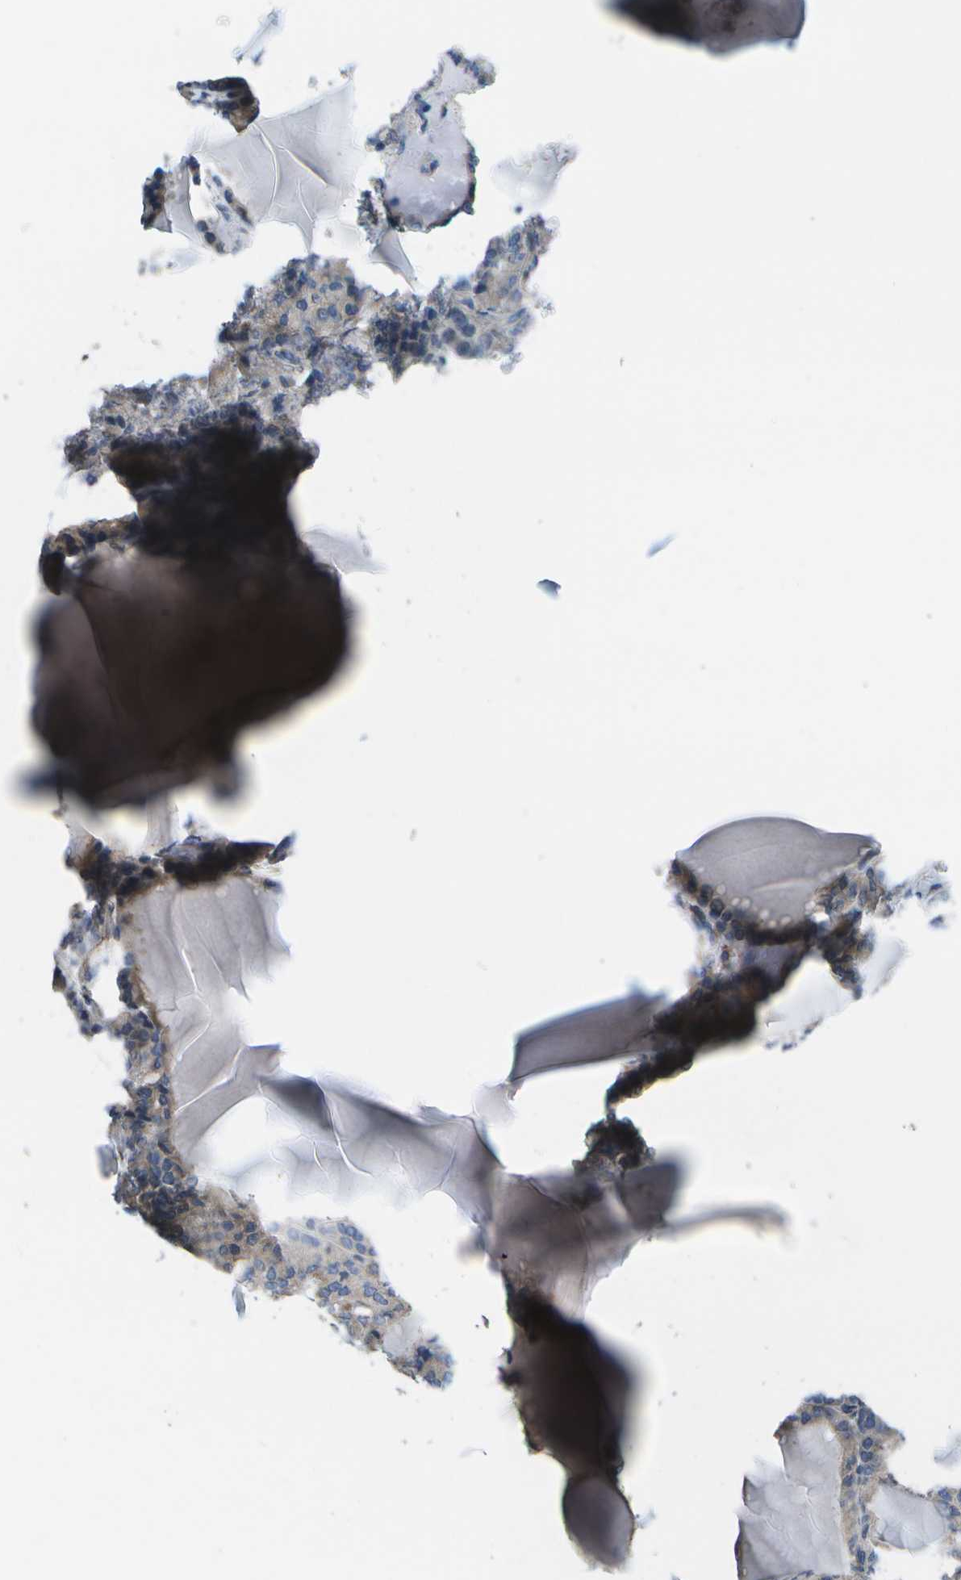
{"staining": {"intensity": "weak", "quantity": "<25%", "location": "cytoplasmic/membranous"}, "tissue": "thyroid gland", "cell_type": "Glandular cells", "image_type": "normal", "snomed": [{"axis": "morphology", "description": "Normal tissue, NOS"}, {"axis": "topography", "description": "Thyroid gland"}], "caption": "This is an IHC histopathology image of benign human thyroid gland. There is no staining in glandular cells.", "gene": "P3H1", "patient": {"sex": "female", "age": 28}}